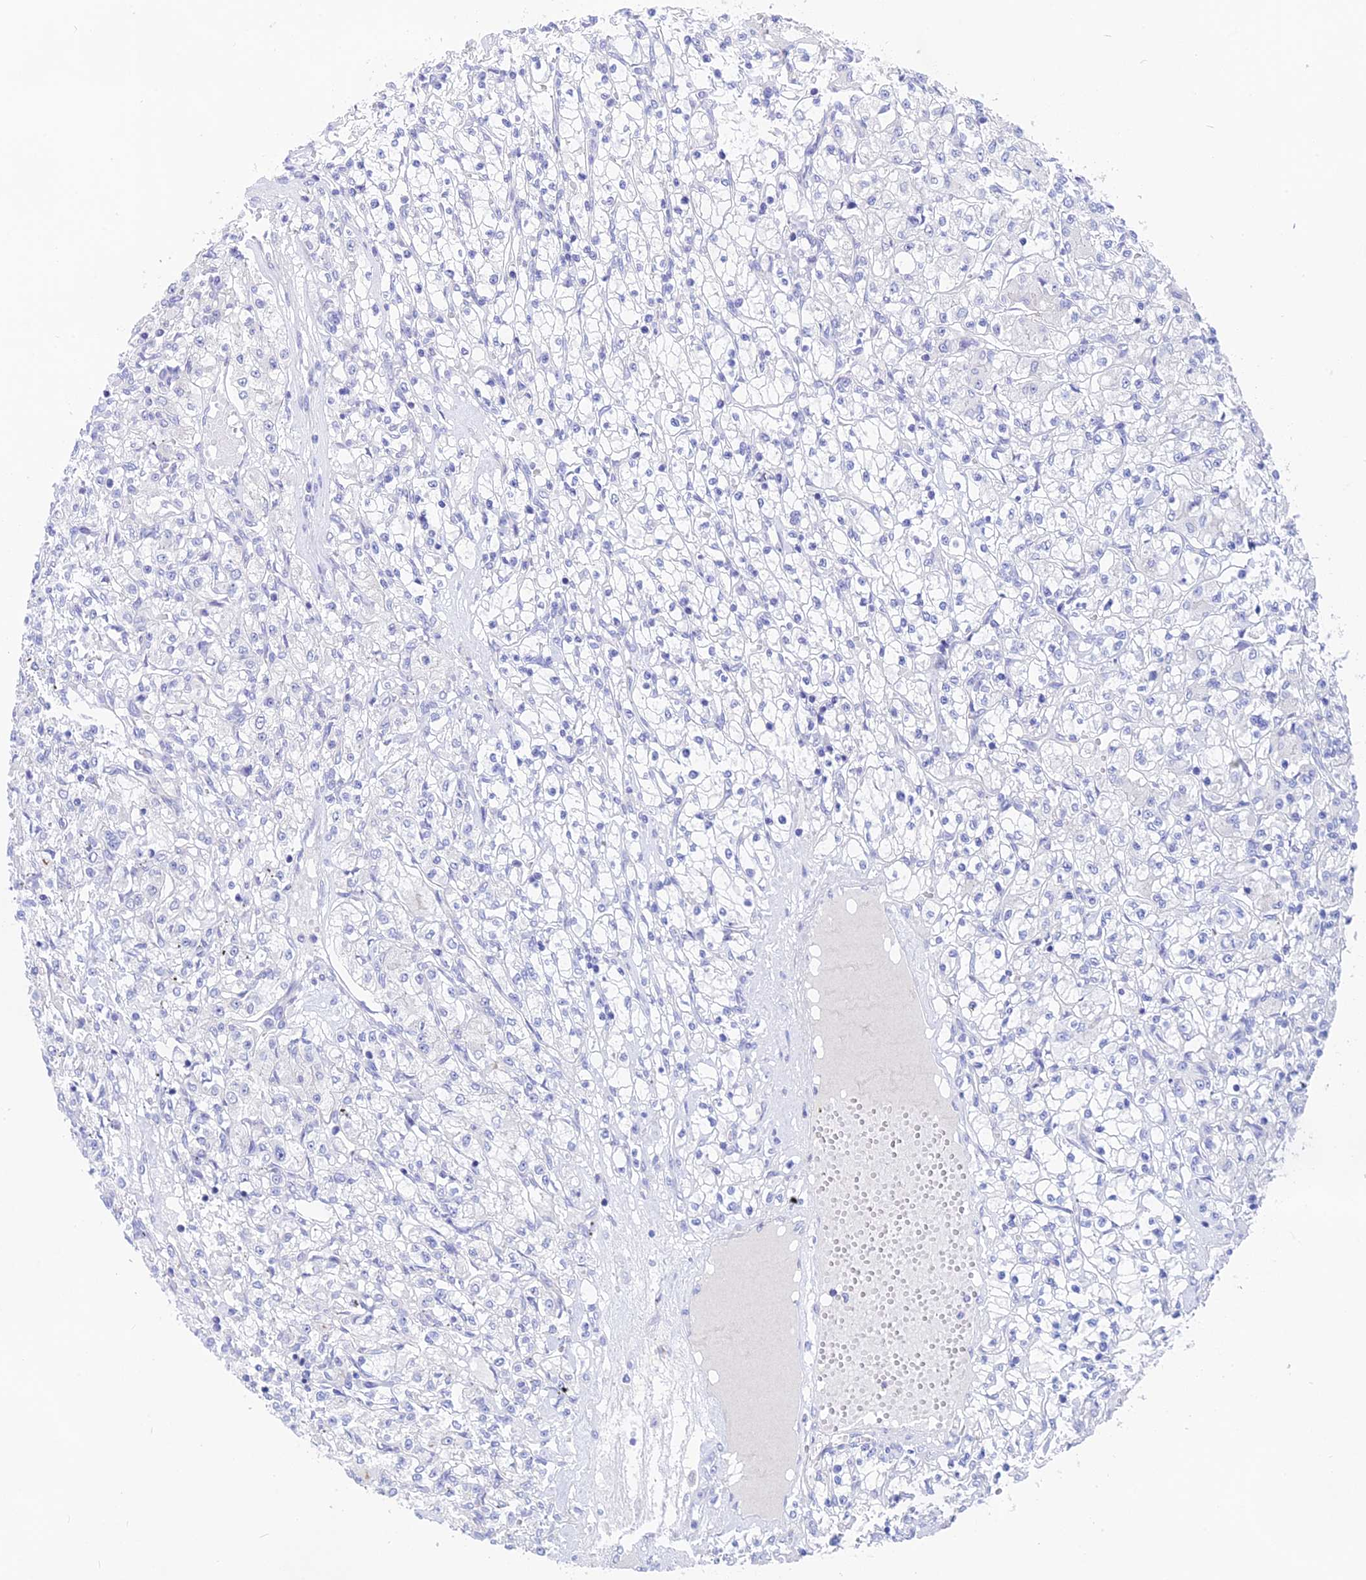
{"staining": {"intensity": "negative", "quantity": "none", "location": "none"}, "tissue": "renal cancer", "cell_type": "Tumor cells", "image_type": "cancer", "snomed": [{"axis": "morphology", "description": "Adenocarcinoma, NOS"}, {"axis": "topography", "description": "Kidney"}], "caption": "An IHC micrograph of renal cancer is shown. There is no staining in tumor cells of renal cancer.", "gene": "TENT4B", "patient": {"sex": "female", "age": 59}}